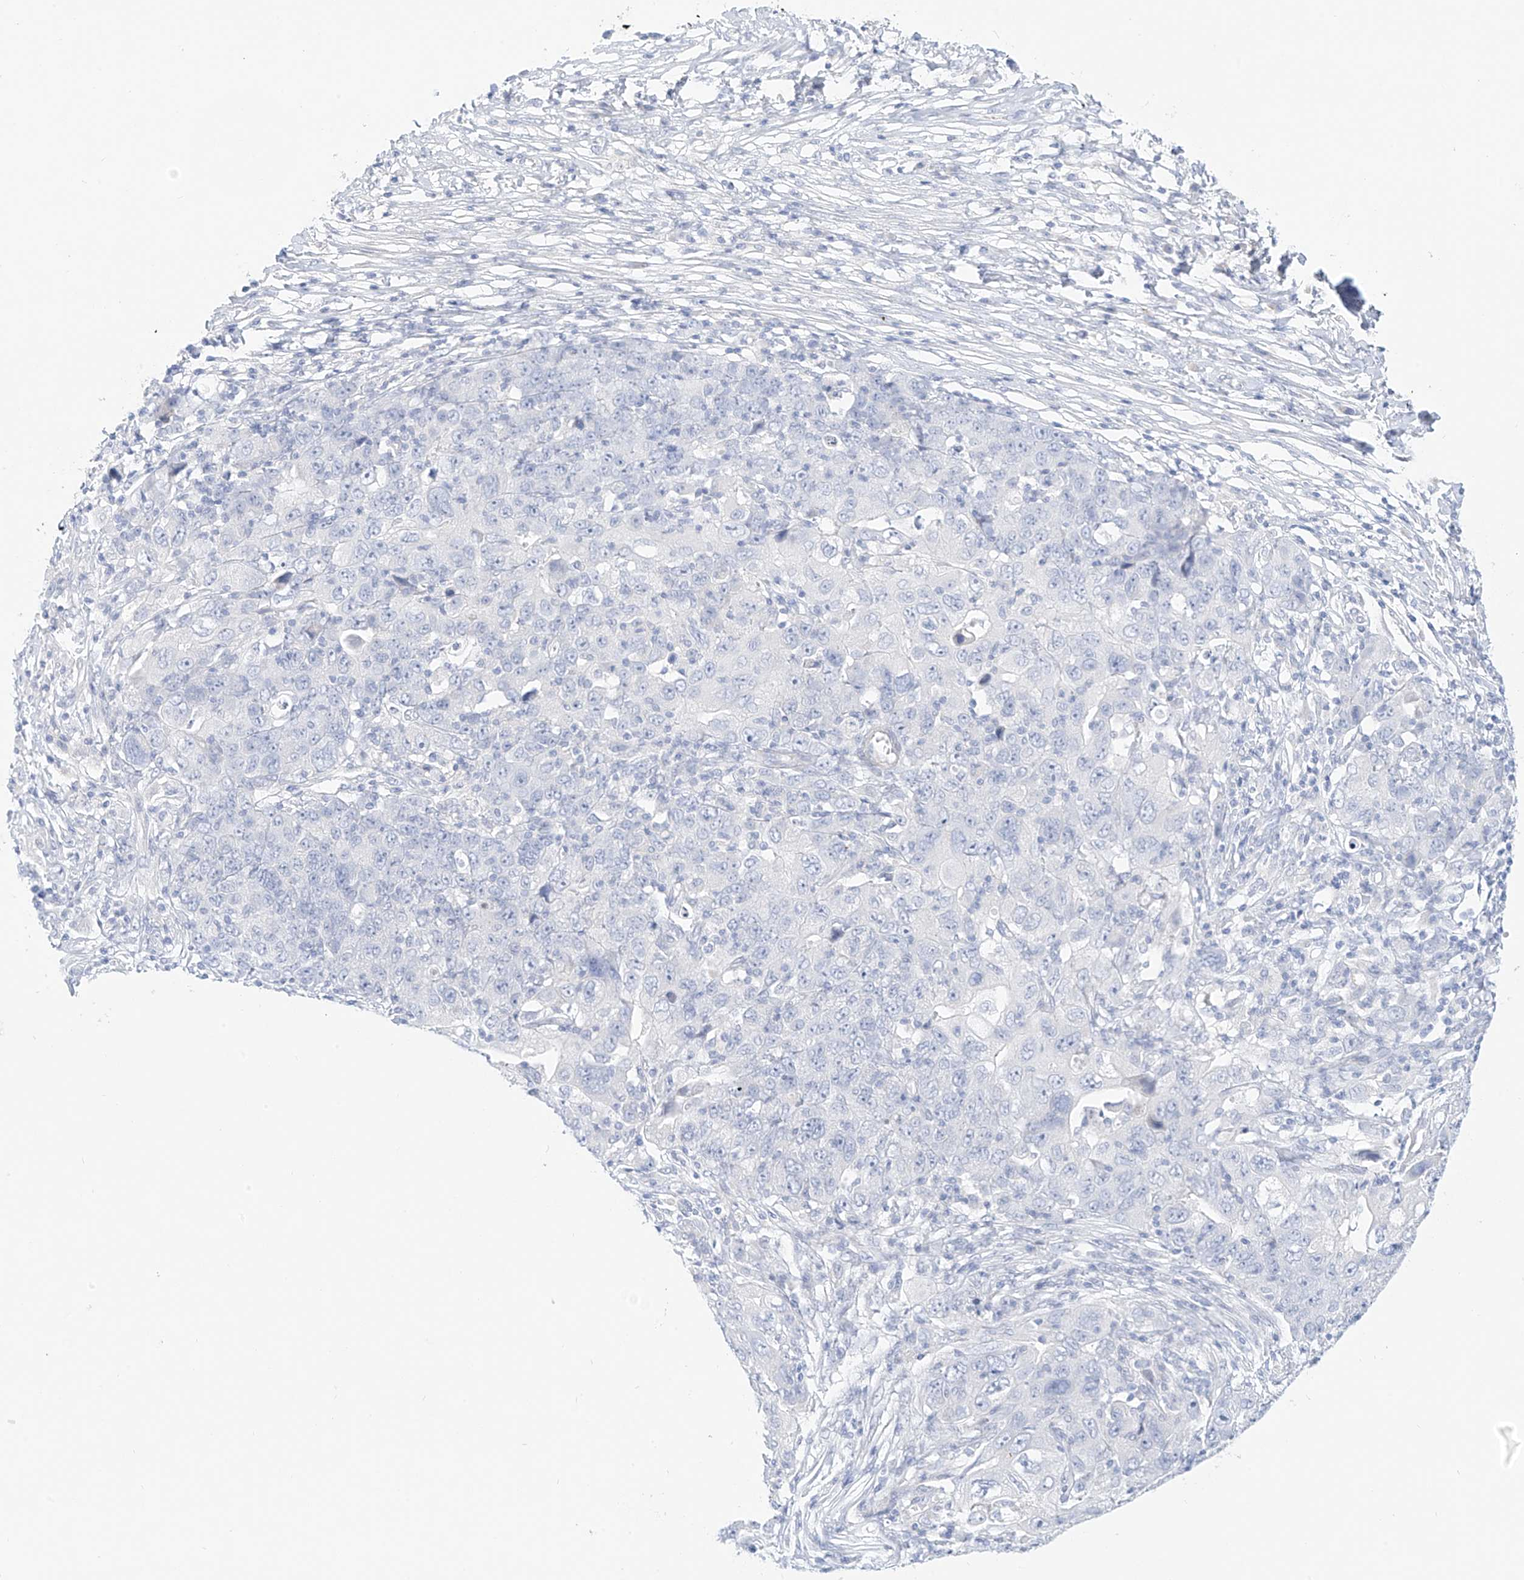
{"staining": {"intensity": "negative", "quantity": "none", "location": "none"}, "tissue": "ovarian cancer", "cell_type": "Tumor cells", "image_type": "cancer", "snomed": [{"axis": "morphology", "description": "Carcinoma, endometroid"}, {"axis": "topography", "description": "Ovary"}], "caption": "This histopathology image is of ovarian cancer (endometroid carcinoma) stained with immunohistochemistry to label a protein in brown with the nuclei are counter-stained blue. There is no expression in tumor cells.", "gene": "ST3GAL5", "patient": {"sex": "female", "age": 42}}